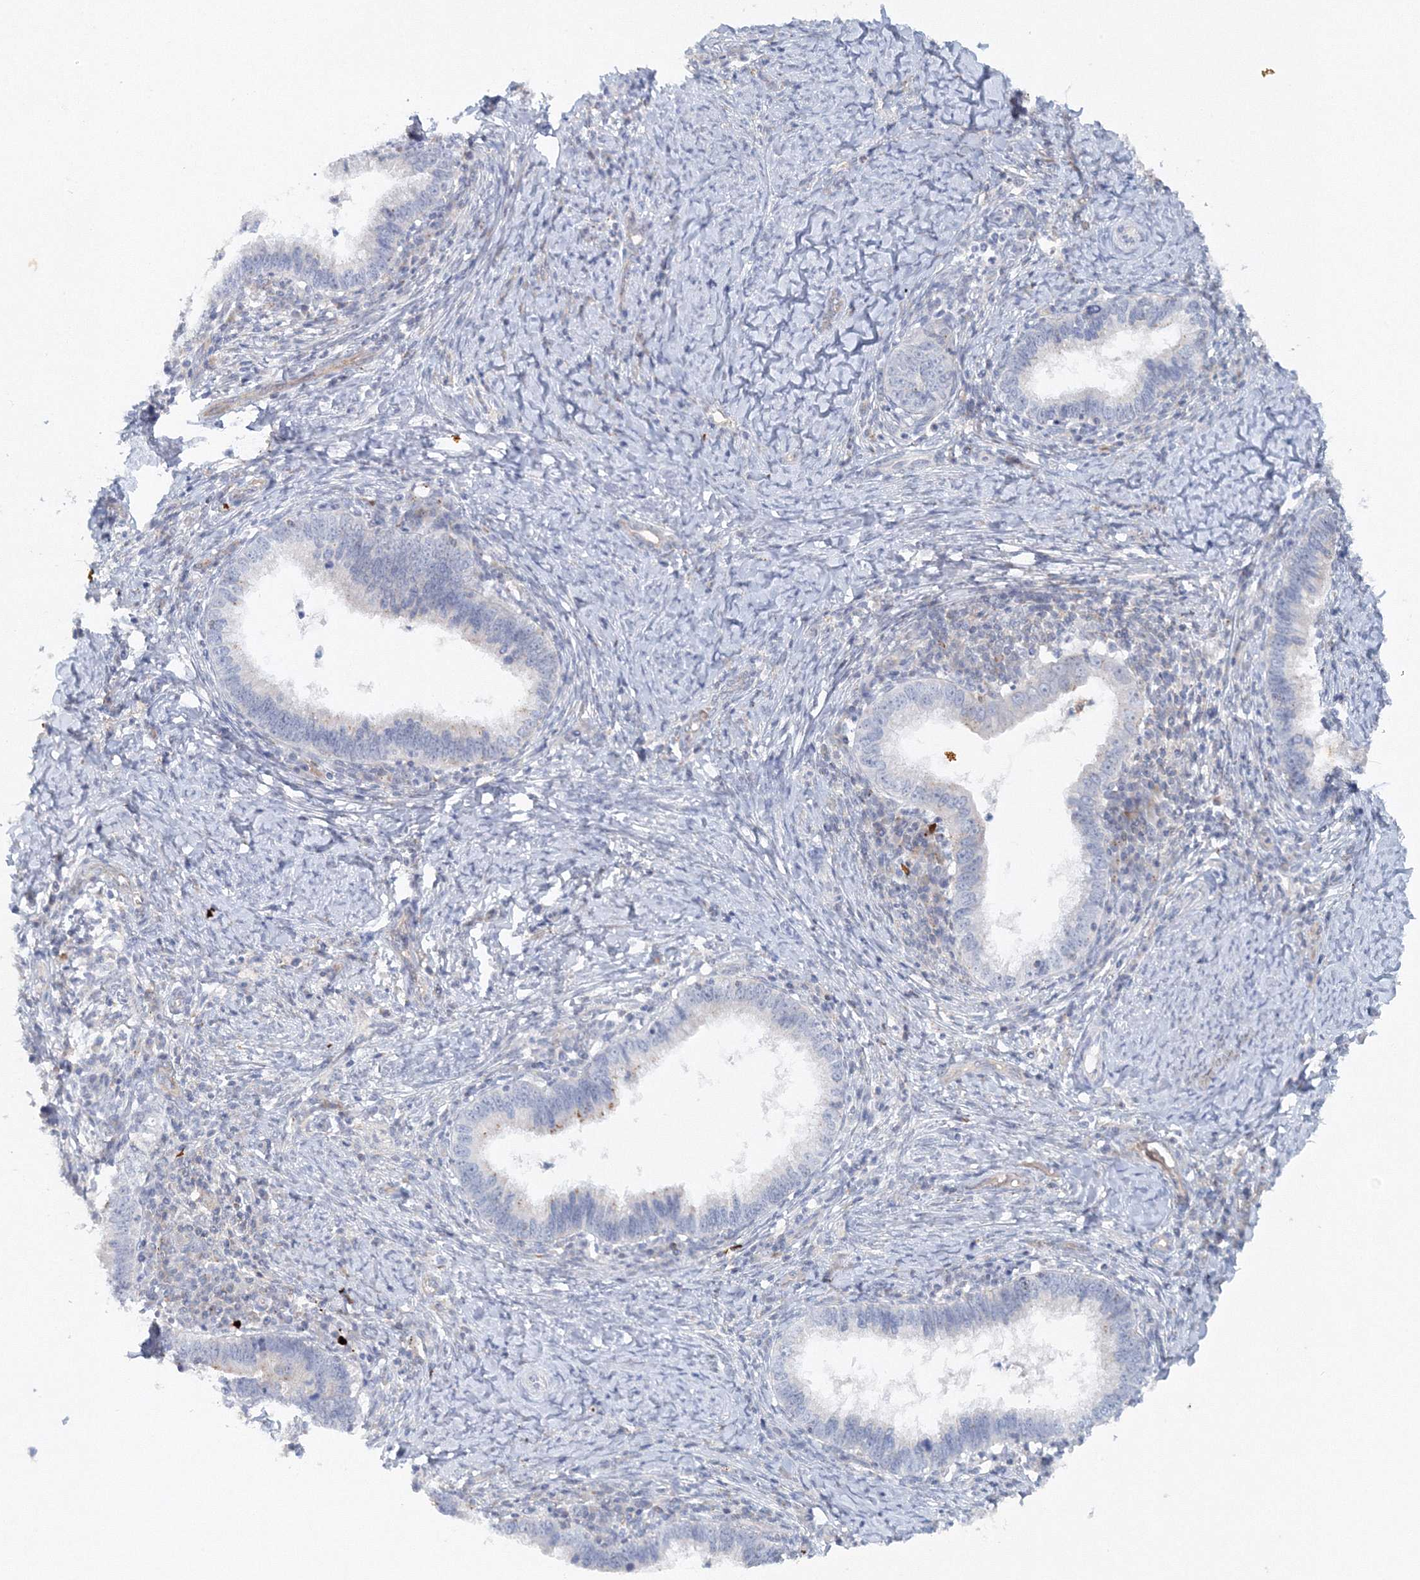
{"staining": {"intensity": "negative", "quantity": "none", "location": "none"}, "tissue": "cervical cancer", "cell_type": "Tumor cells", "image_type": "cancer", "snomed": [{"axis": "morphology", "description": "Adenocarcinoma, NOS"}, {"axis": "topography", "description": "Cervix"}], "caption": "DAB immunohistochemical staining of cervical cancer displays no significant positivity in tumor cells.", "gene": "SH3BP5", "patient": {"sex": "female", "age": 36}}